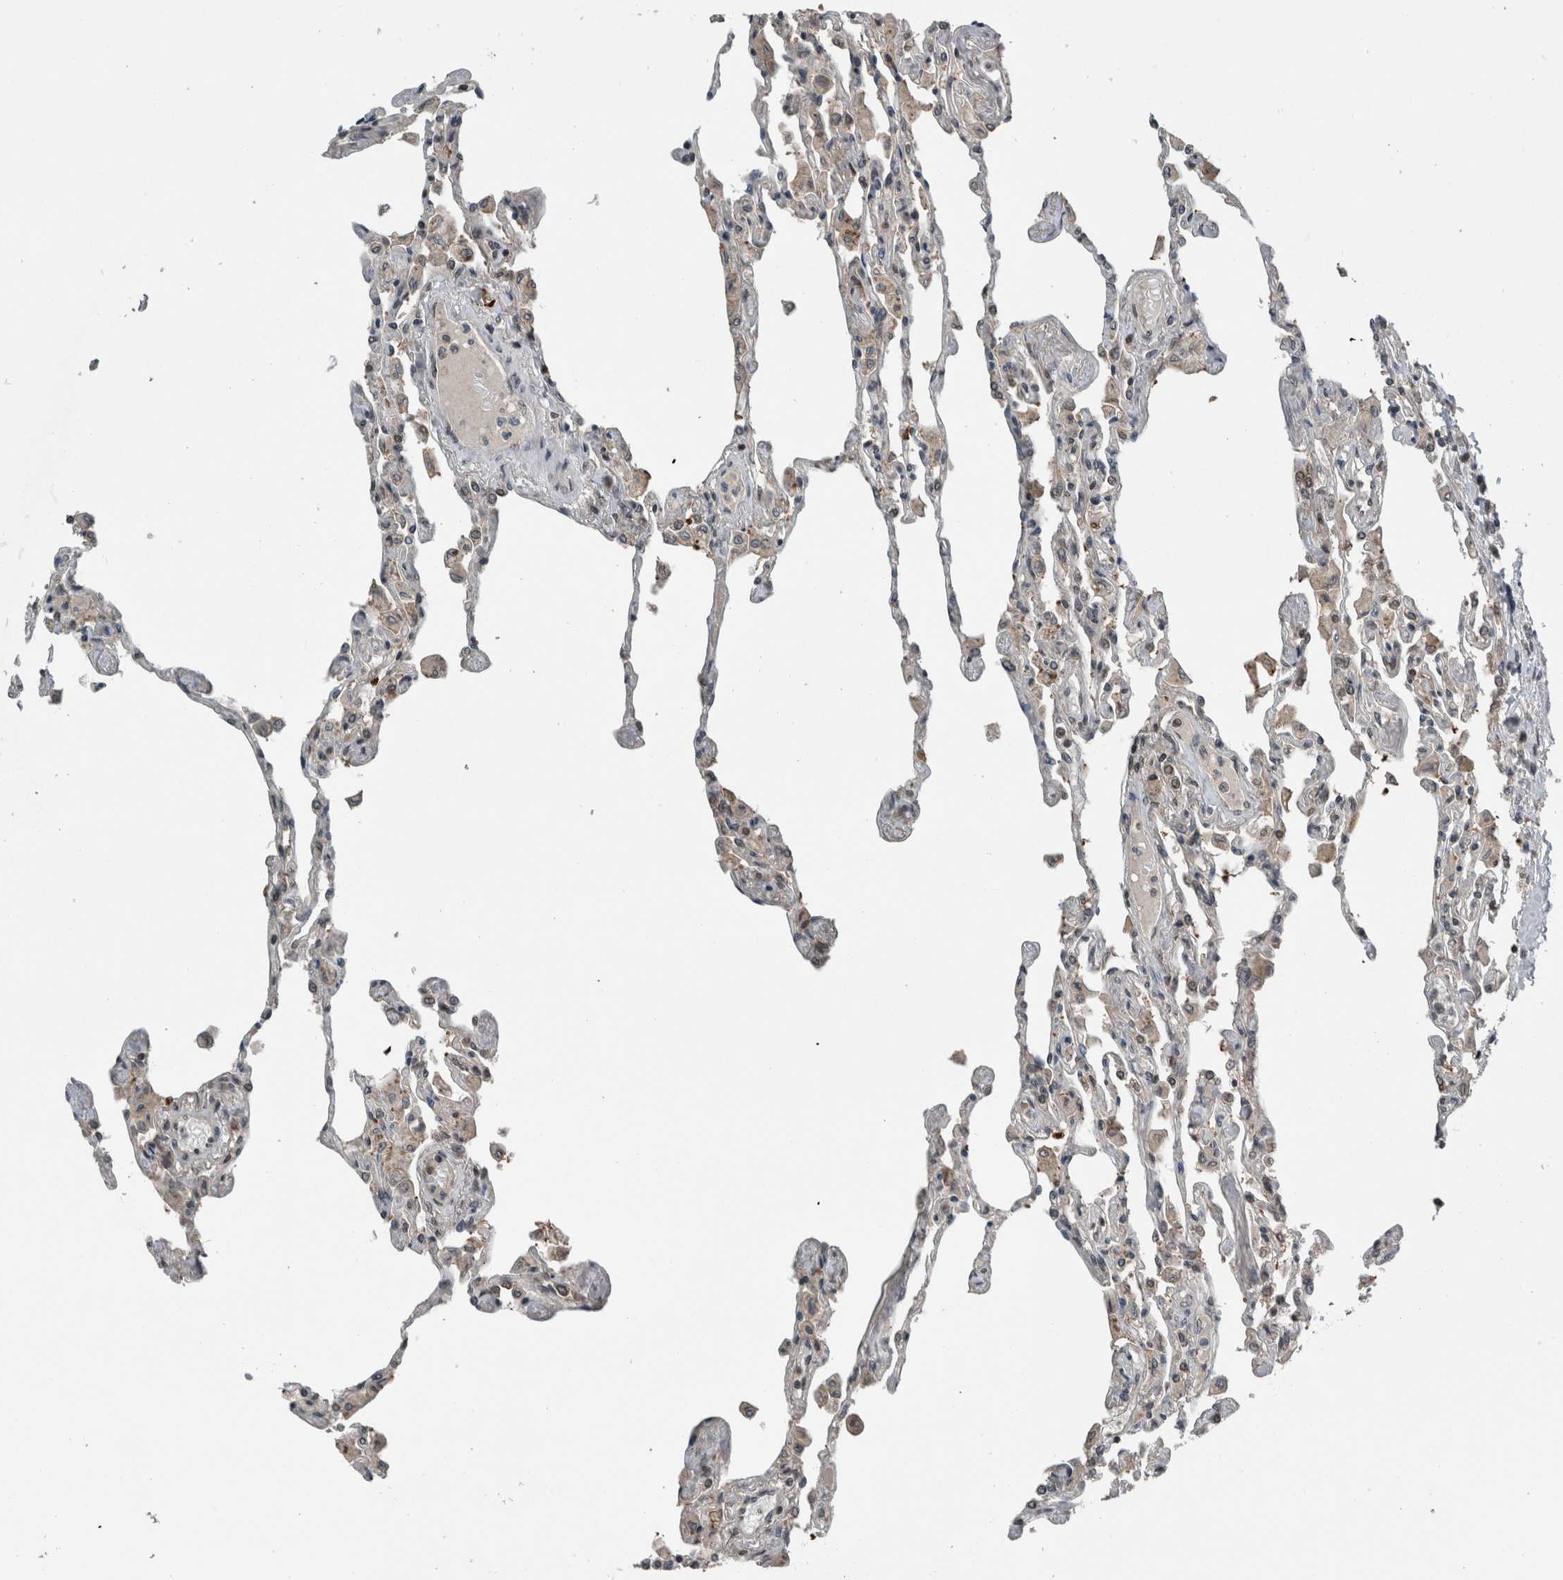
{"staining": {"intensity": "strong", "quantity": "25%-75%", "location": "nuclear"}, "tissue": "lung", "cell_type": "Alveolar cells", "image_type": "normal", "snomed": [{"axis": "morphology", "description": "Normal tissue, NOS"}, {"axis": "topography", "description": "Bronchus"}, {"axis": "topography", "description": "Lung"}], "caption": "Protein staining exhibits strong nuclear expression in about 25%-75% of alveolar cells in benign lung. (DAB (3,3'-diaminobenzidine) IHC with brightfield microscopy, high magnification).", "gene": "SPAG7", "patient": {"sex": "female", "age": 49}}